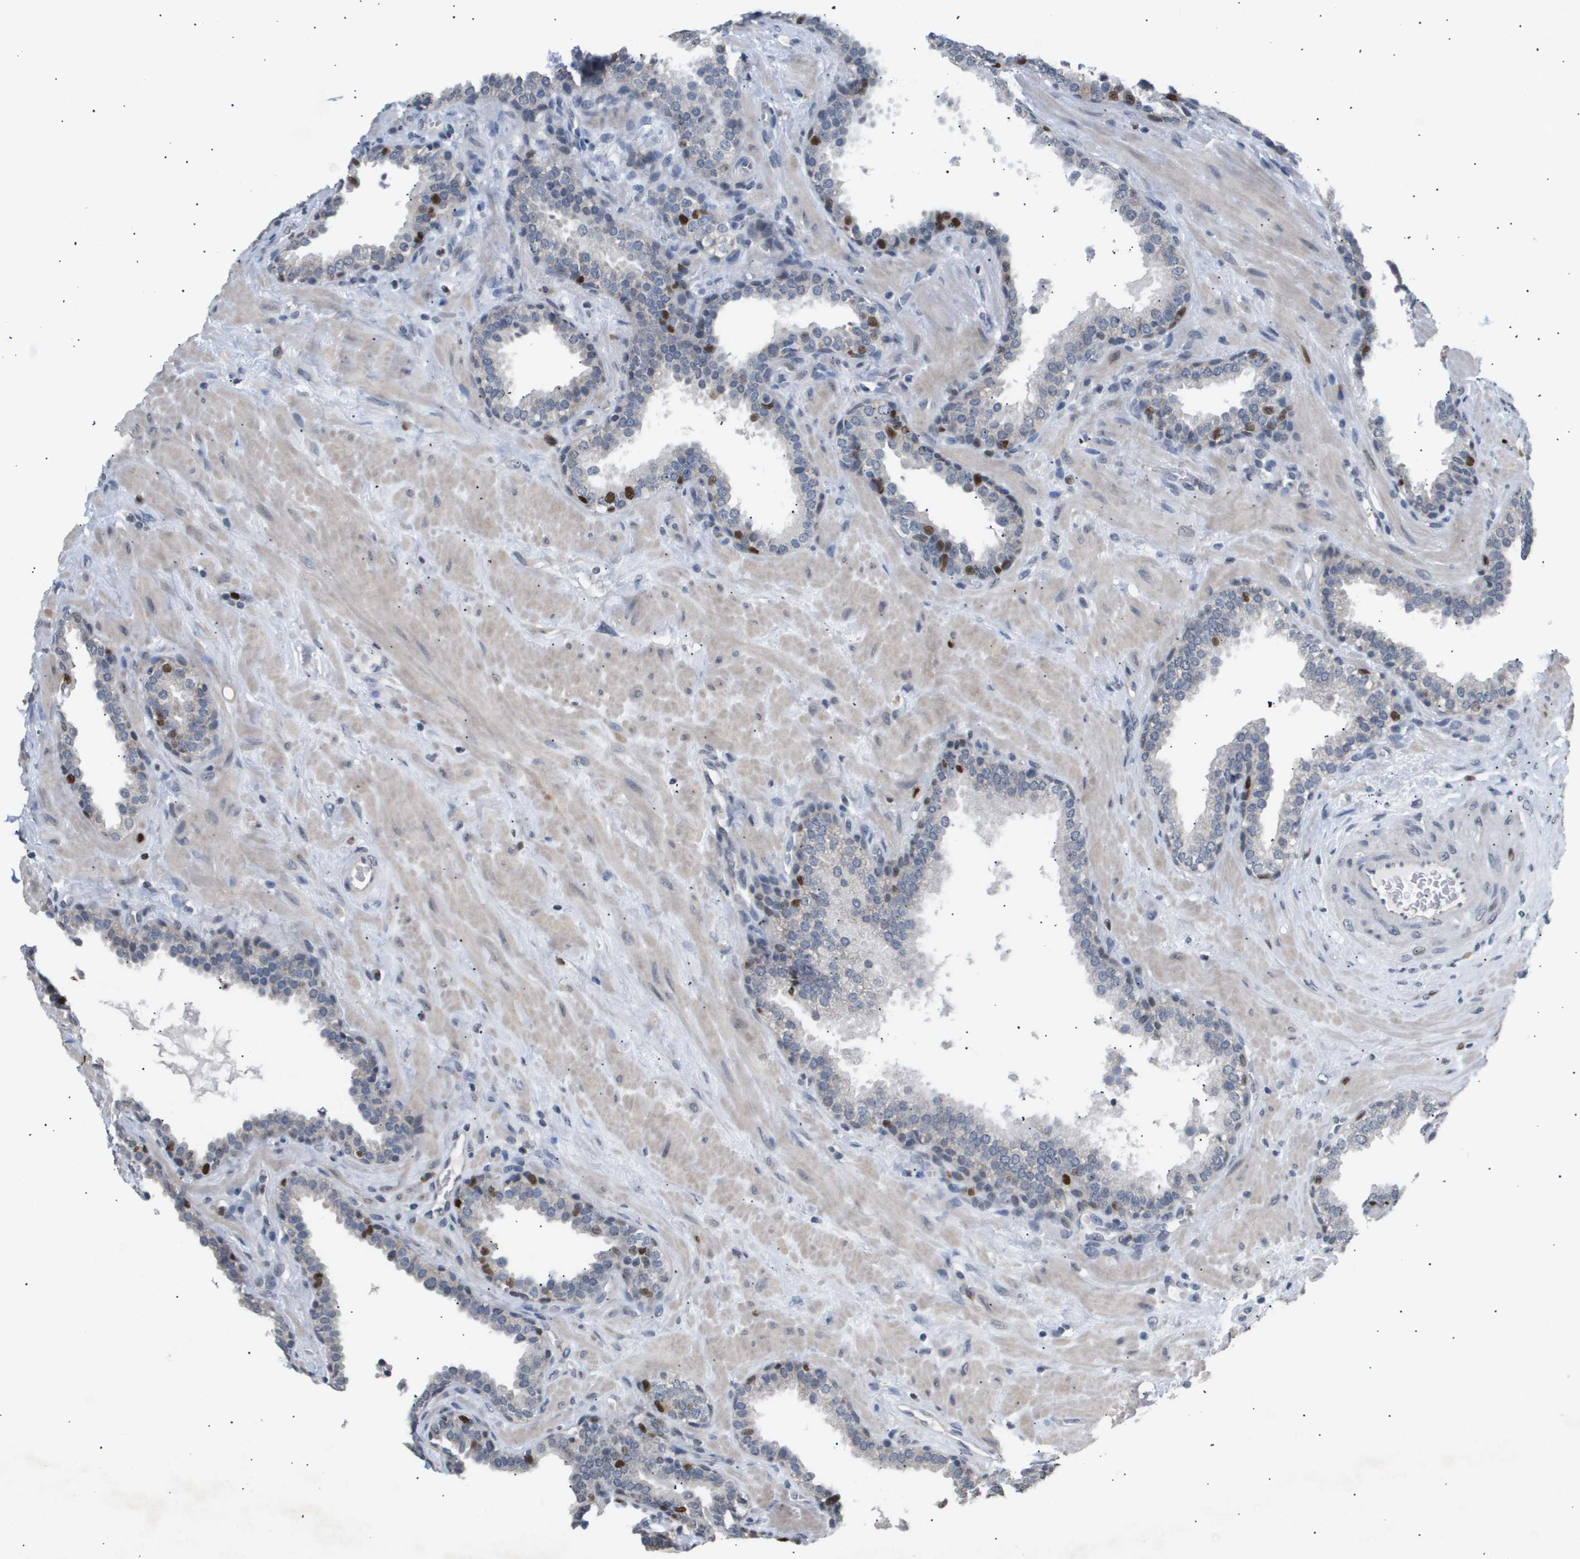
{"staining": {"intensity": "strong", "quantity": "<25%", "location": "nuclear"}, "tissue": "prostate", "cell_type": "Glandular cells", "image_type": "normal", "snomed": [{"axis": "morphology", "description": "Normal tissue, NOS"}, {"axis": "topography", "description": "Prostate"}], "caption": "High-power microscopy captured an immunohistochemistry image of normal prostate, revealing strong nuclear staining in approximately <25% of glandular cells.", "gene": "ANAPC2", "patient": {"sex": "male", "age": 51}}